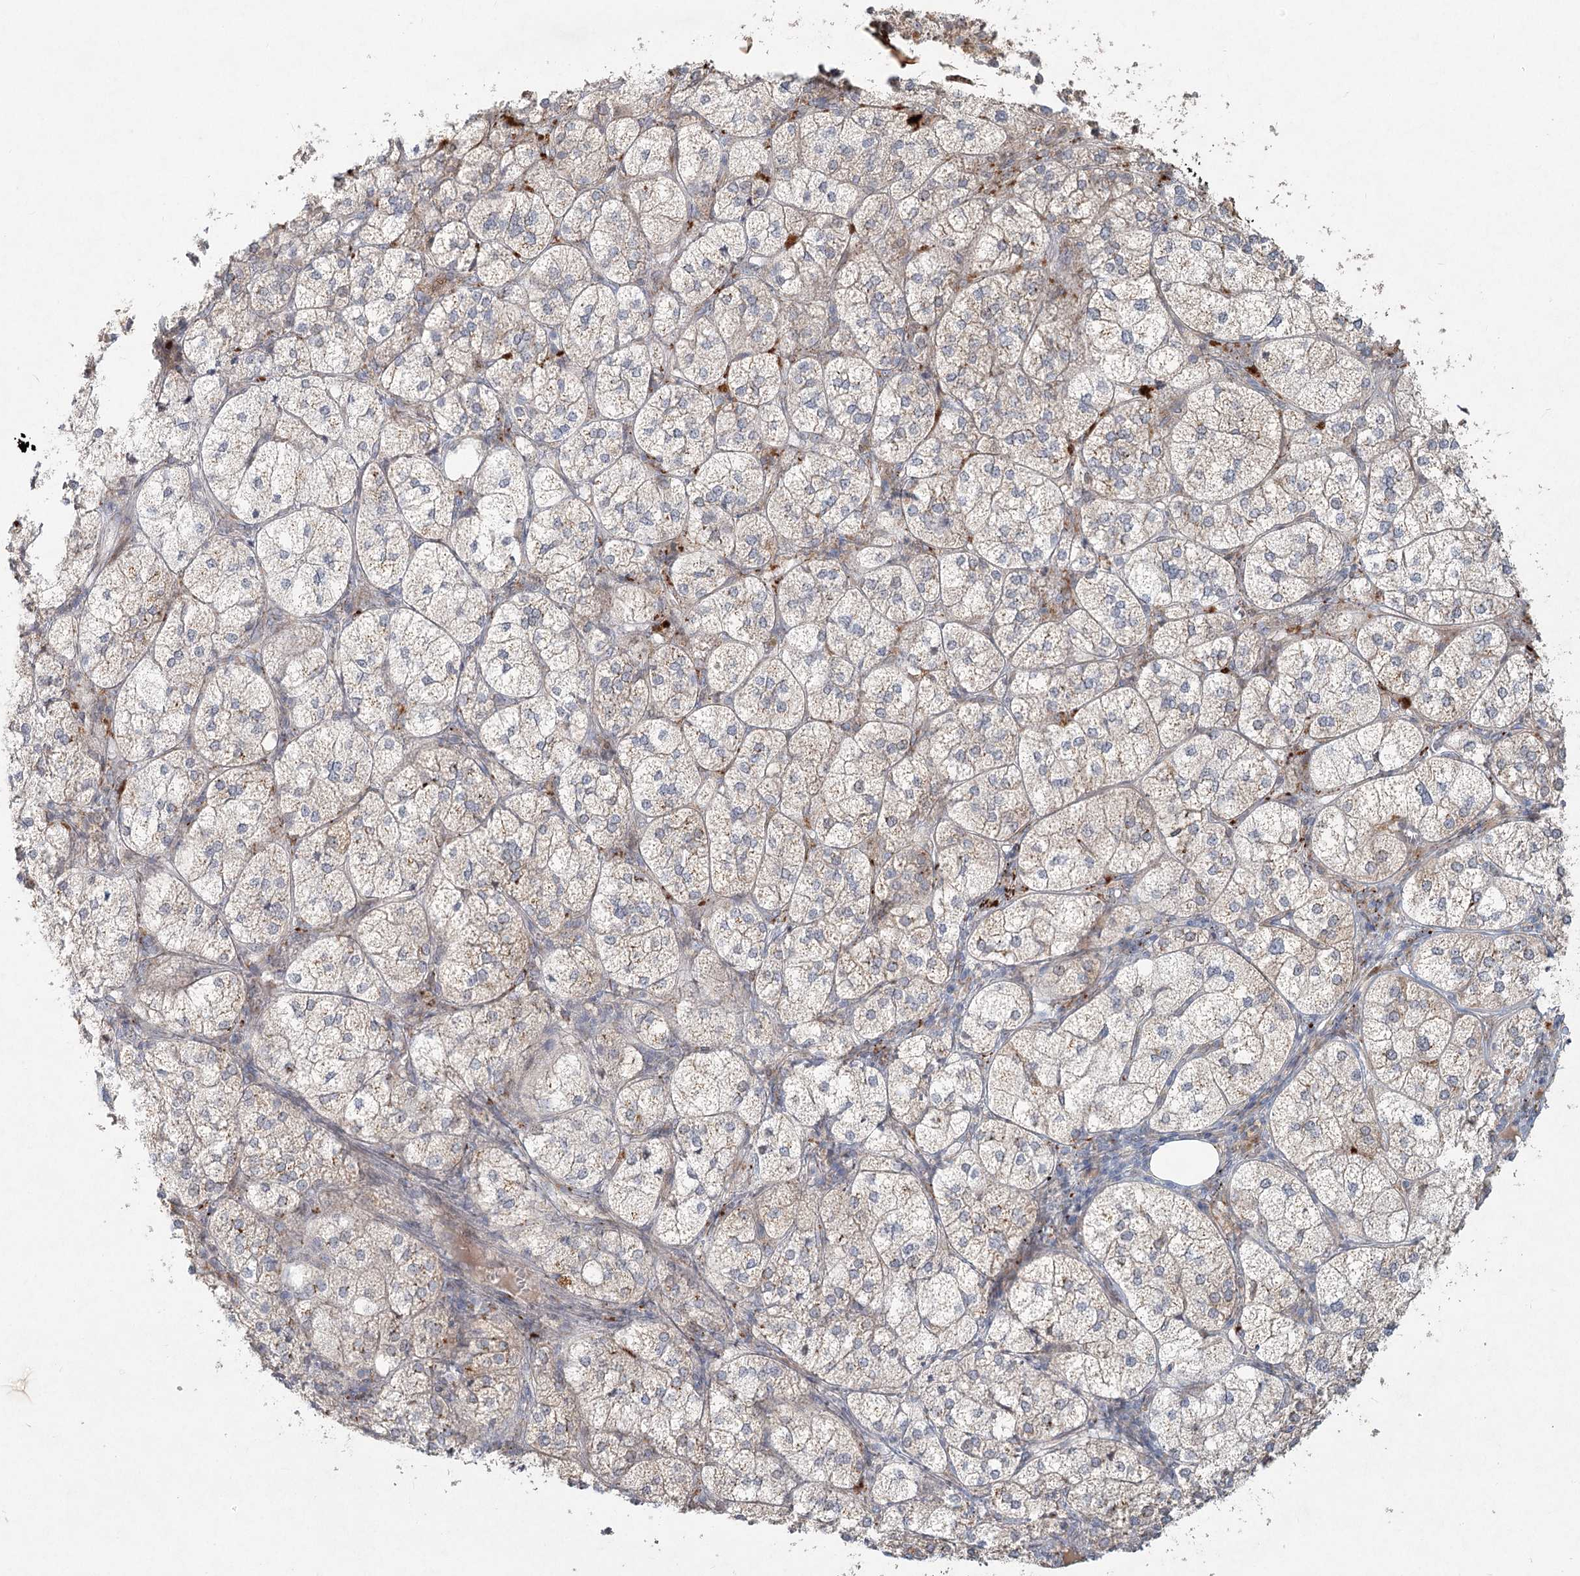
{"staining": {"intensity": "strong", "quantity": "25%-75%", "location": "cytoplasmic/membranous"}, "tissue": "adrenal gland", "cell_type": "Glandular cells", "image_type": "normal", "snomed": [{"axis": "morphology", "description": "Normal tissue, NOS"}, {"axis": "topography", "description": "Adrenal gland"}], "caption": "The micrograph displays immunohistochemical staining of benign adrenal gland. There is strong cytoplasmic/membranous staining is present in about 25%-75% of glandular cells. The protein of interest is stained brown, and the nuclei are stained in blue (DAB (3,3'-diaminobenzidine) IHC with brightfield microscopy, high magnification).", "gene": "LRP2BP", "patient": {"sex": "female", "age": 61}}